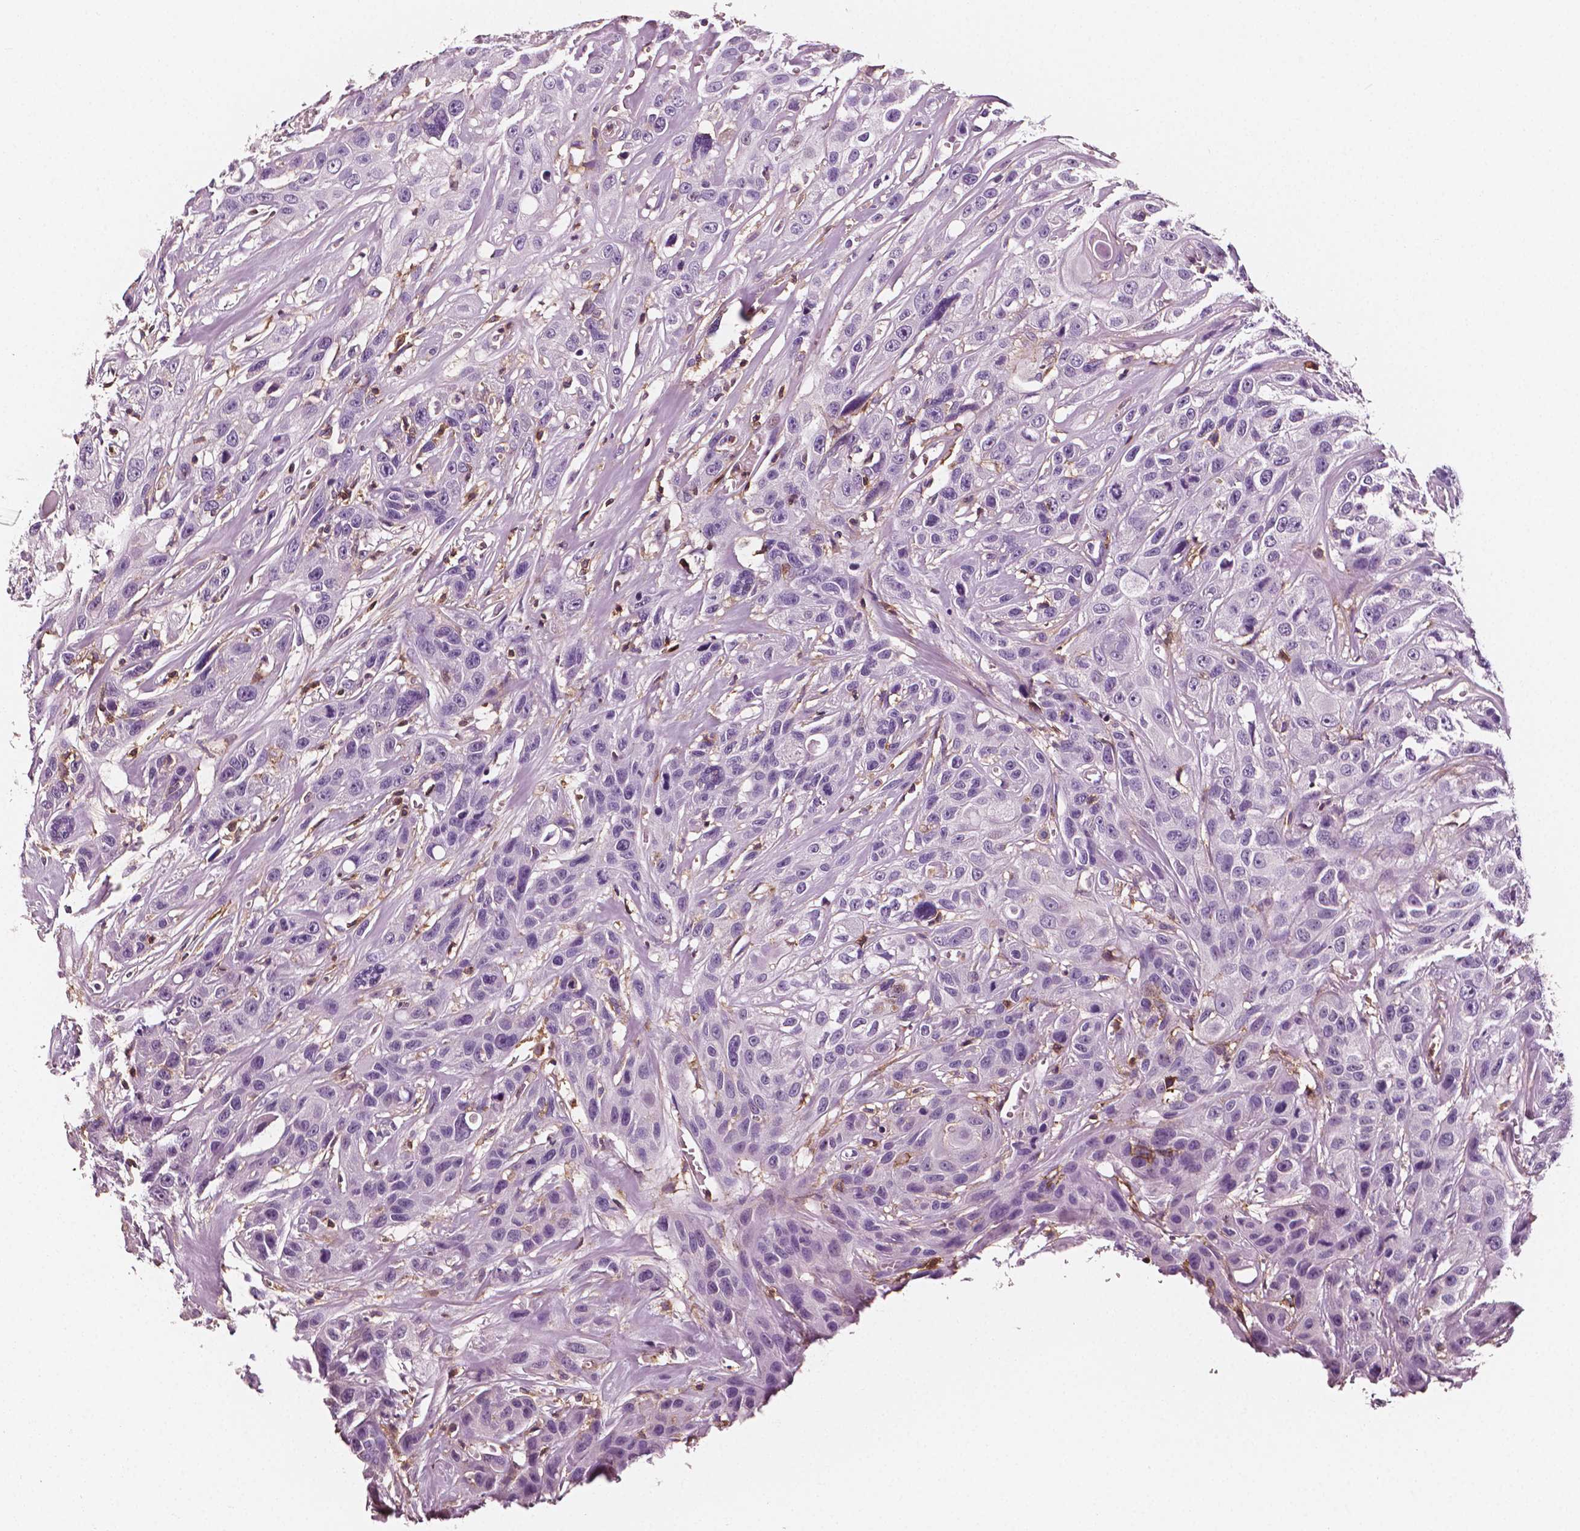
{"staining": {"intensity": "negative", "quantity": "none", "location": "none"}, "tissue": "head and neck cancer", "cell_type": "Tumor cells", "image_type": "cancer", "snomed": [{"axis": "morphology", "description": "Squamous cell carcinoma, NOS"}, {"axis": "topography", "description": "Head-Neck"}], "caption": "Head and neck cancer stained for a protein using IHC exhibits no positivity tumor cells.", "gene": "PTPRC", "patient": {"sex": "male", "age": 57}}